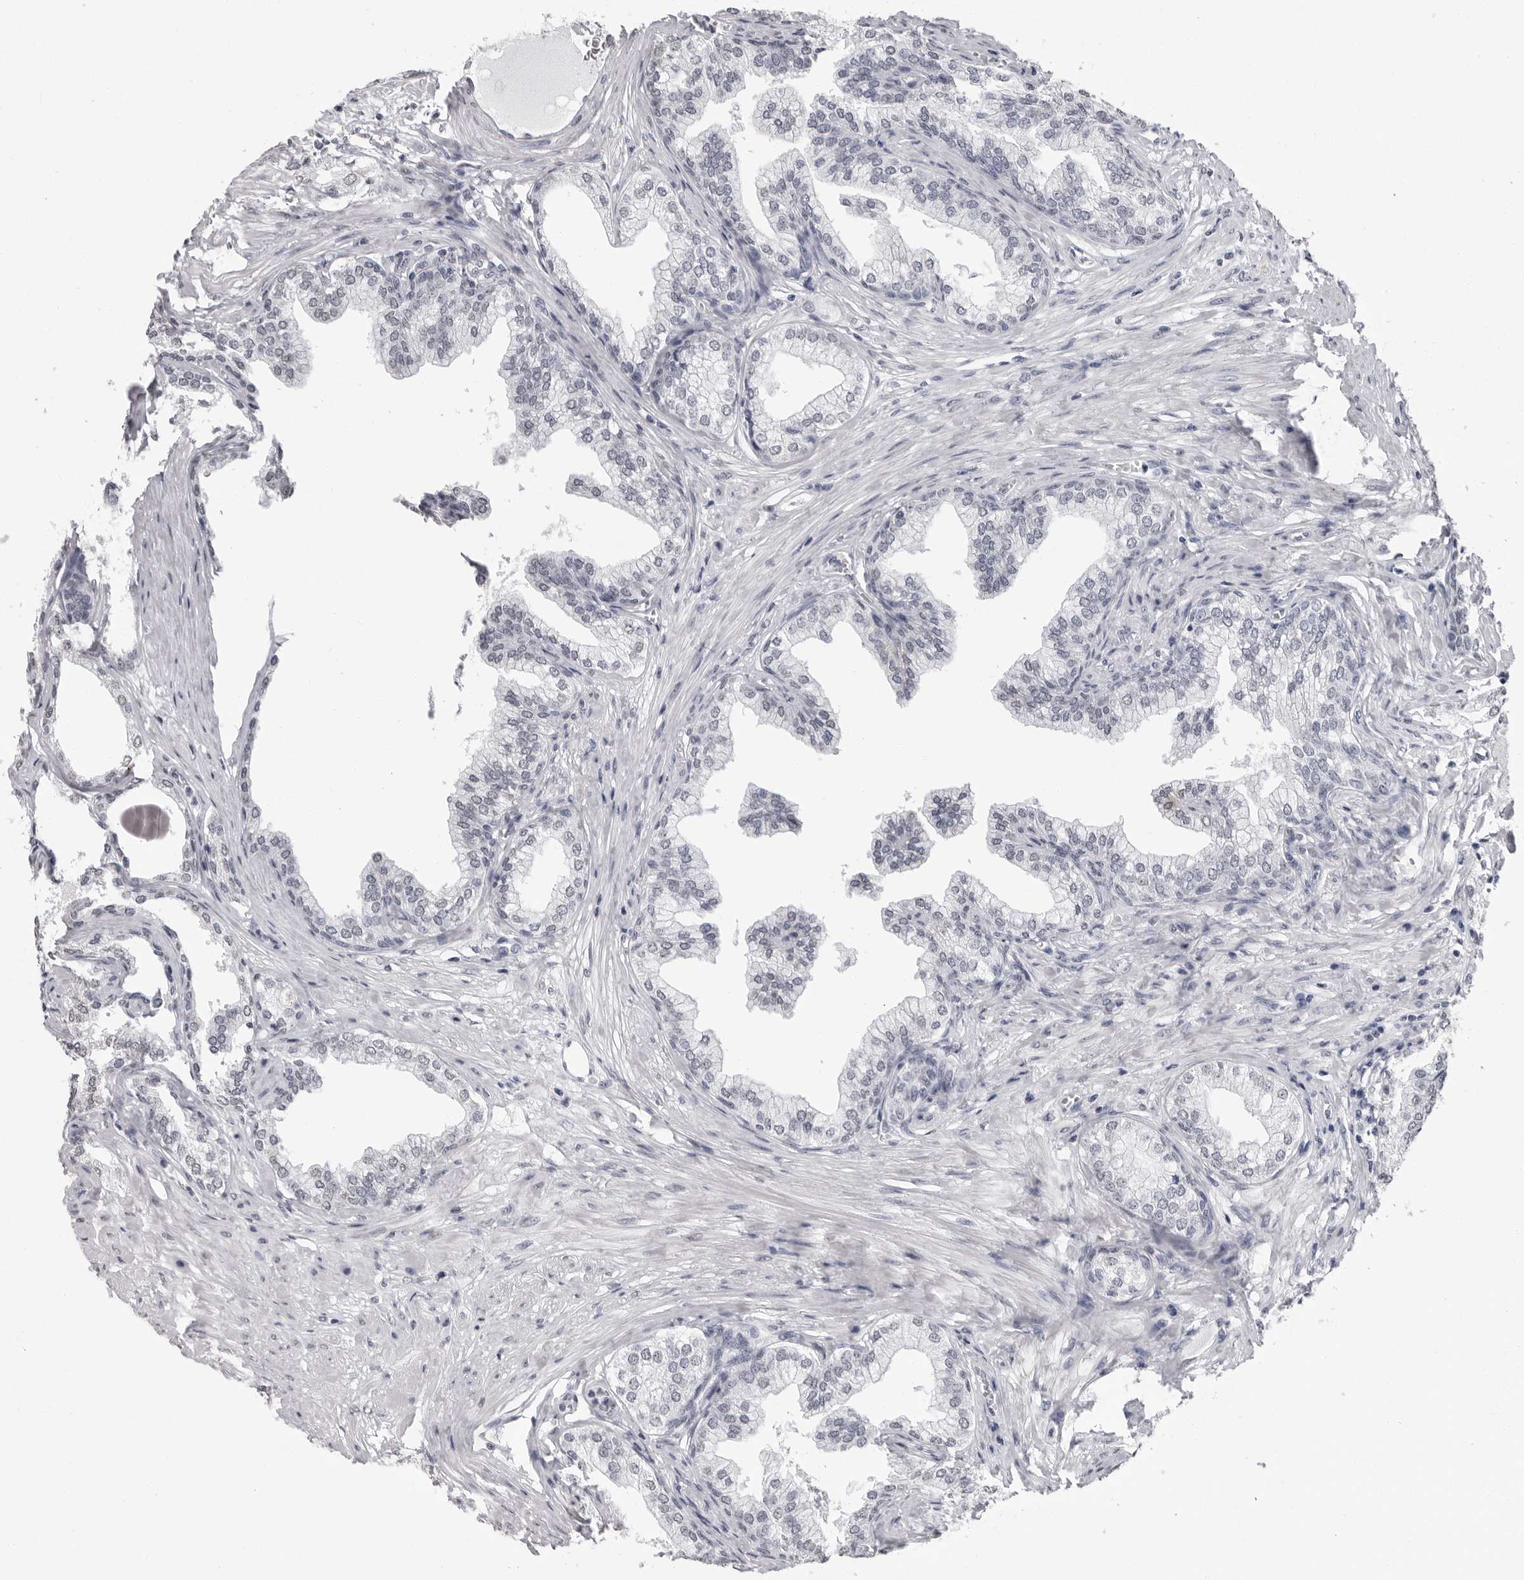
{"staining": {"intensity": "negative", "quantity": "none", "location": "none"}, "tissue": "prostate", "cell_type": "Glandular cells", "image_type": "normal", "snomed": [{"axis": "morphology", "description": "Normal tissue, NOS"}, {"axis": "morphology", "description": "Urothelial carcinoma, Low grade"}, {"axis": "topography", "description": "Urinary bladder"}, {"axis": "topography", "description": "Prostate"}], "caption": "Benign prostate was stained to show a protein in brown. There is no significant staining in glandular cells. (DAB IHC, high magnification).", "gene": "HEPACAM", "patient": {"sex": "male", "age": 60}}